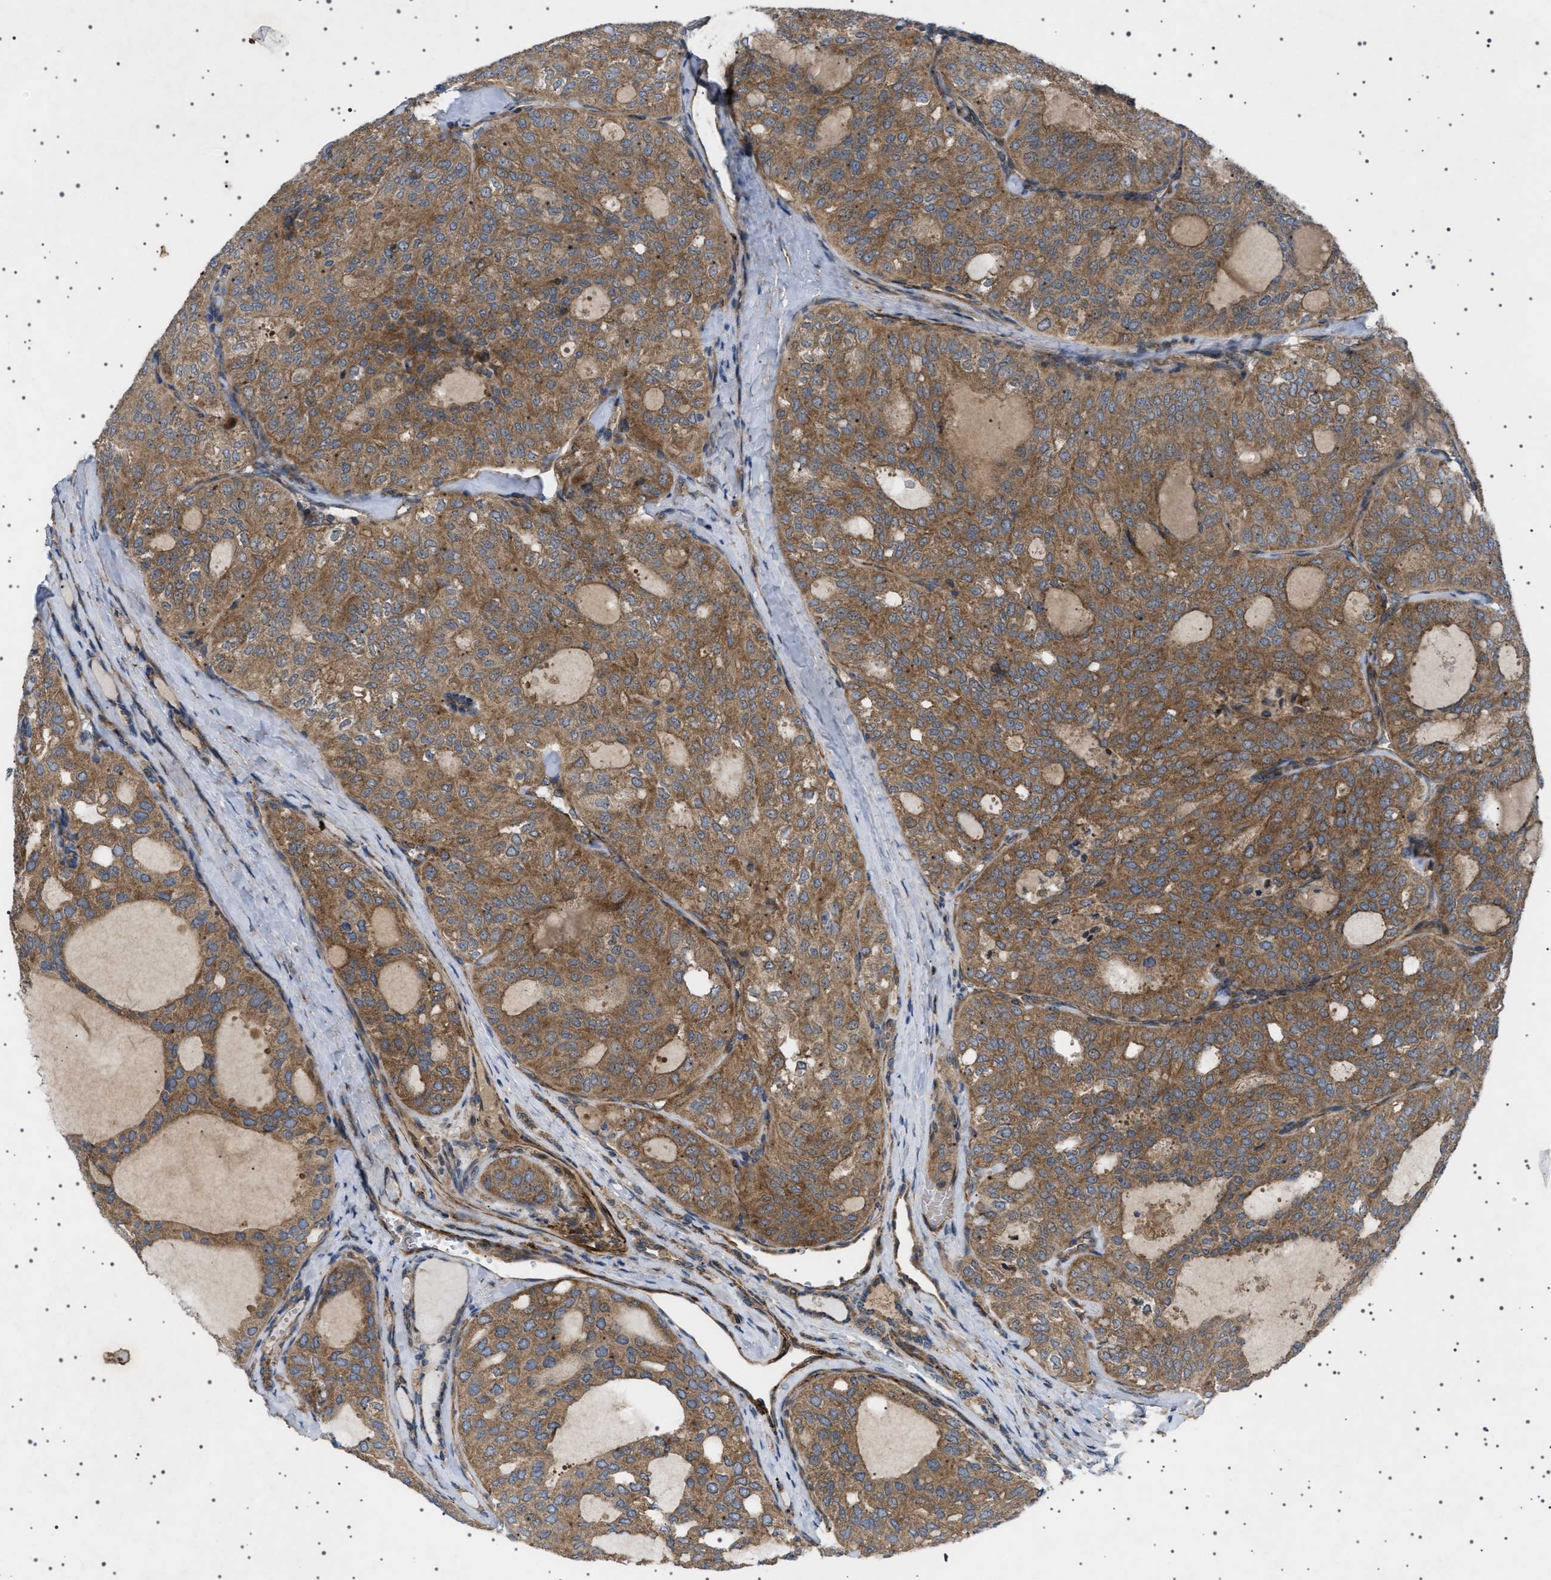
{"staining": {"intensity": "strong", "quantity": ">75%", "location": "cytoplasmic/membranous"}, "tissue": "thyroid cancer", "cell_type": "Tumor cells", "image_type": "cancer", "snomed": [{"axis": "morphology", "description": "Follicular adenoma carcinoma, NOS"}, {"axis": "topography", "description": "Thyroid gland"}], "caption": "This micrograph demonstrates IHC staining of human thyroid cancer, with high strong cytoplasmic/membranous staining in approximately >75% of tumor cells.", "gene": "CCDC186", "patient": {"sex": "male", "age": 75}}